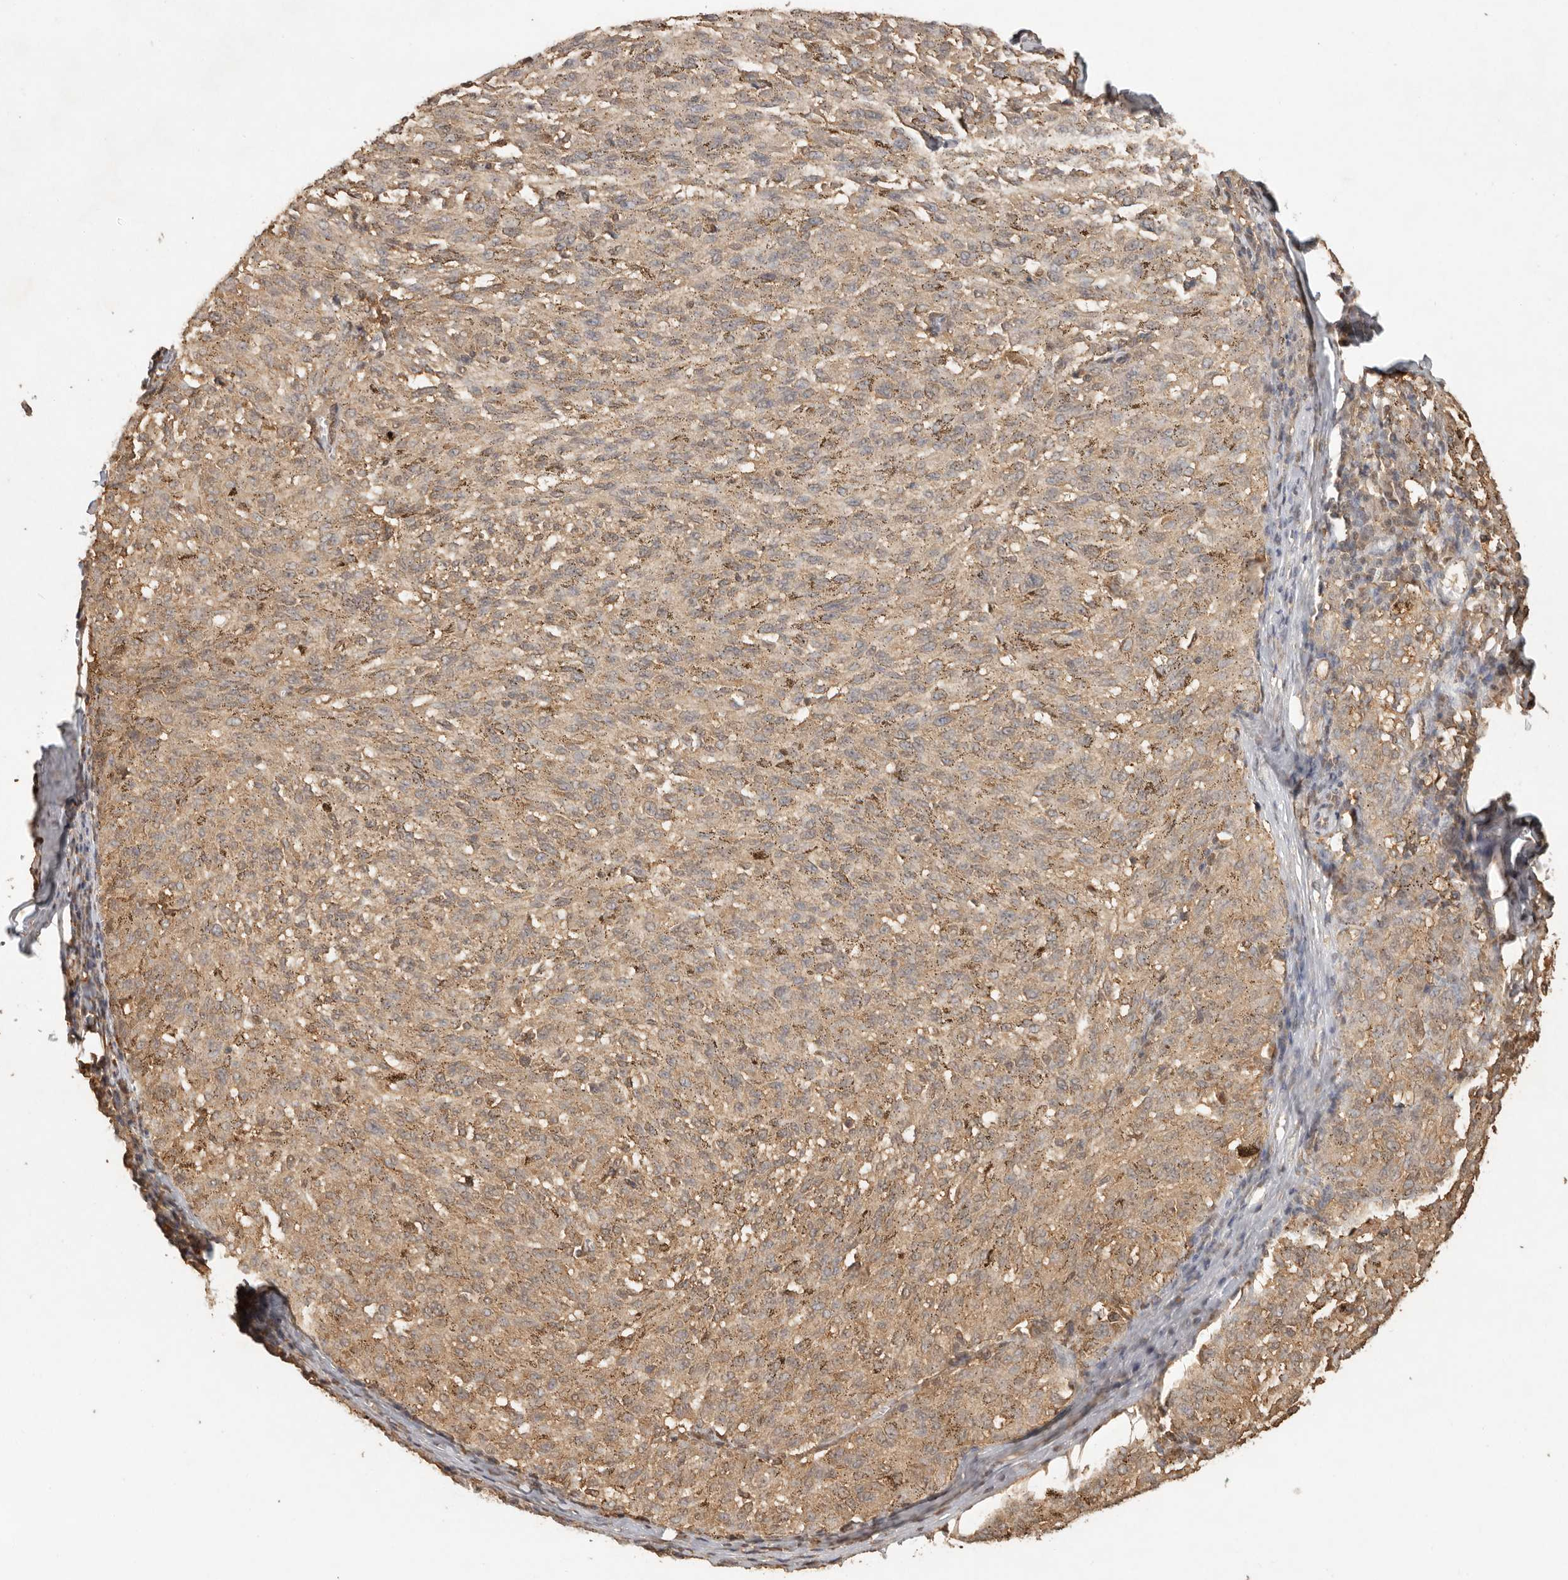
{"staining": {"intensity": "moderate", "quantity": ">75%", "location": "cytoplasmic/membranous"}, "tissue": "melanoma", "cell_type": "Tumor cells", "image_type": "cancer", "snomed": [{"axis": "morphology", "description": "Malignant melanoma, NOS"}, {"axis": "topography", "description": "Skin"}], "caption": "Human malignant melanoma stained for a protein (brown) shows moderate cytoplasmic/membranous positive positivity in approximately >75% of tumor cells.", "gene": "PSMA5", "patient": {"sex": "female", "age": 72}}